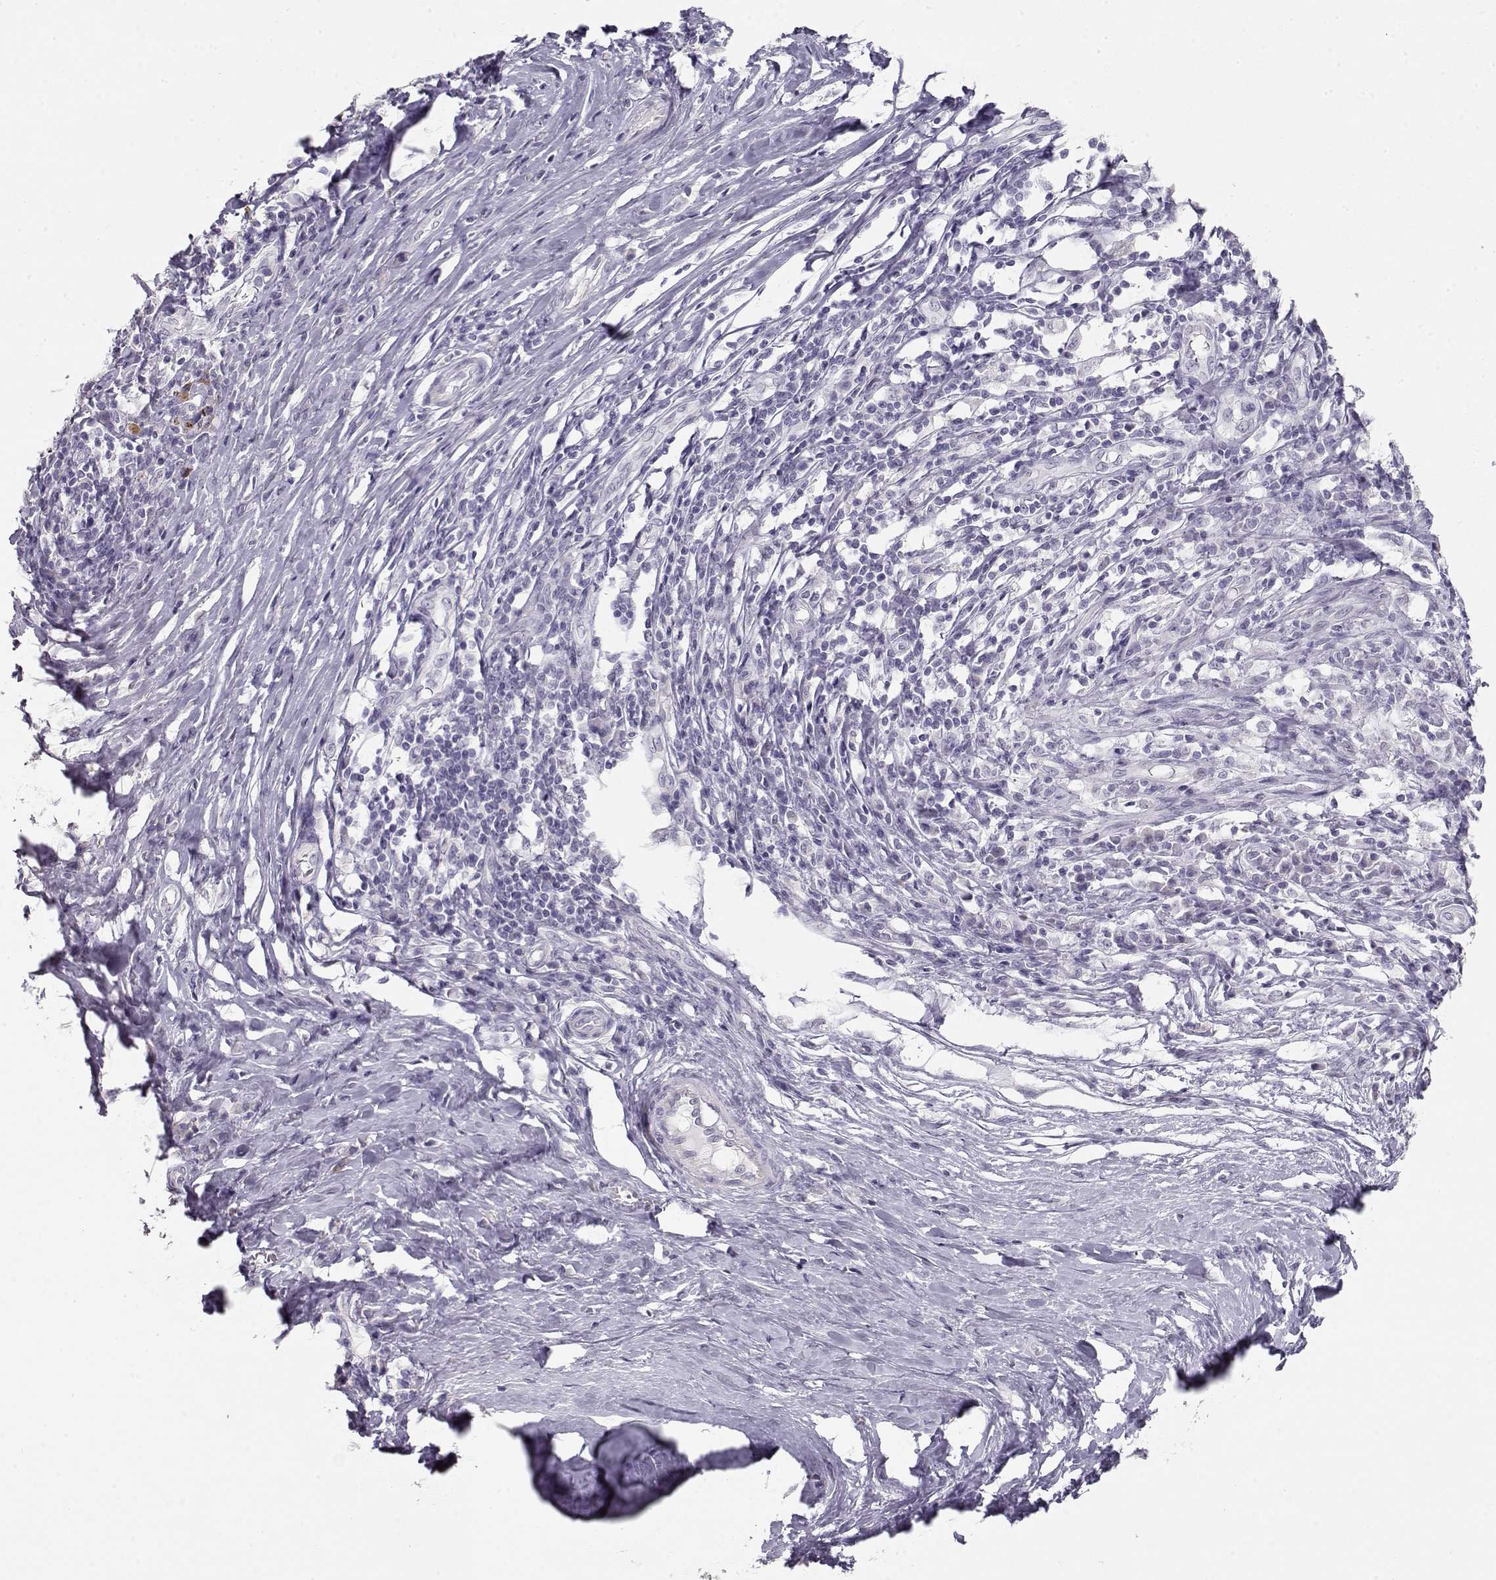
{"staining": {"intensity": "negative", "quantity": "none", "location": "none"}, "tissue": "melanoma", "cell_type": "Tumor cells", "image_type": "cancer", "snomed": [{"axis": "morphology", "description": "Malignant melanoma, NOS"}, {"axis": "topography", "description": "Skin"}], "caption": "Immunohistochemical staining of human malignant melanoma demonstrates no significant staining in tumor cells.", "gene": "NUTM1", "patient": {"sex": "female", "age": 91}}